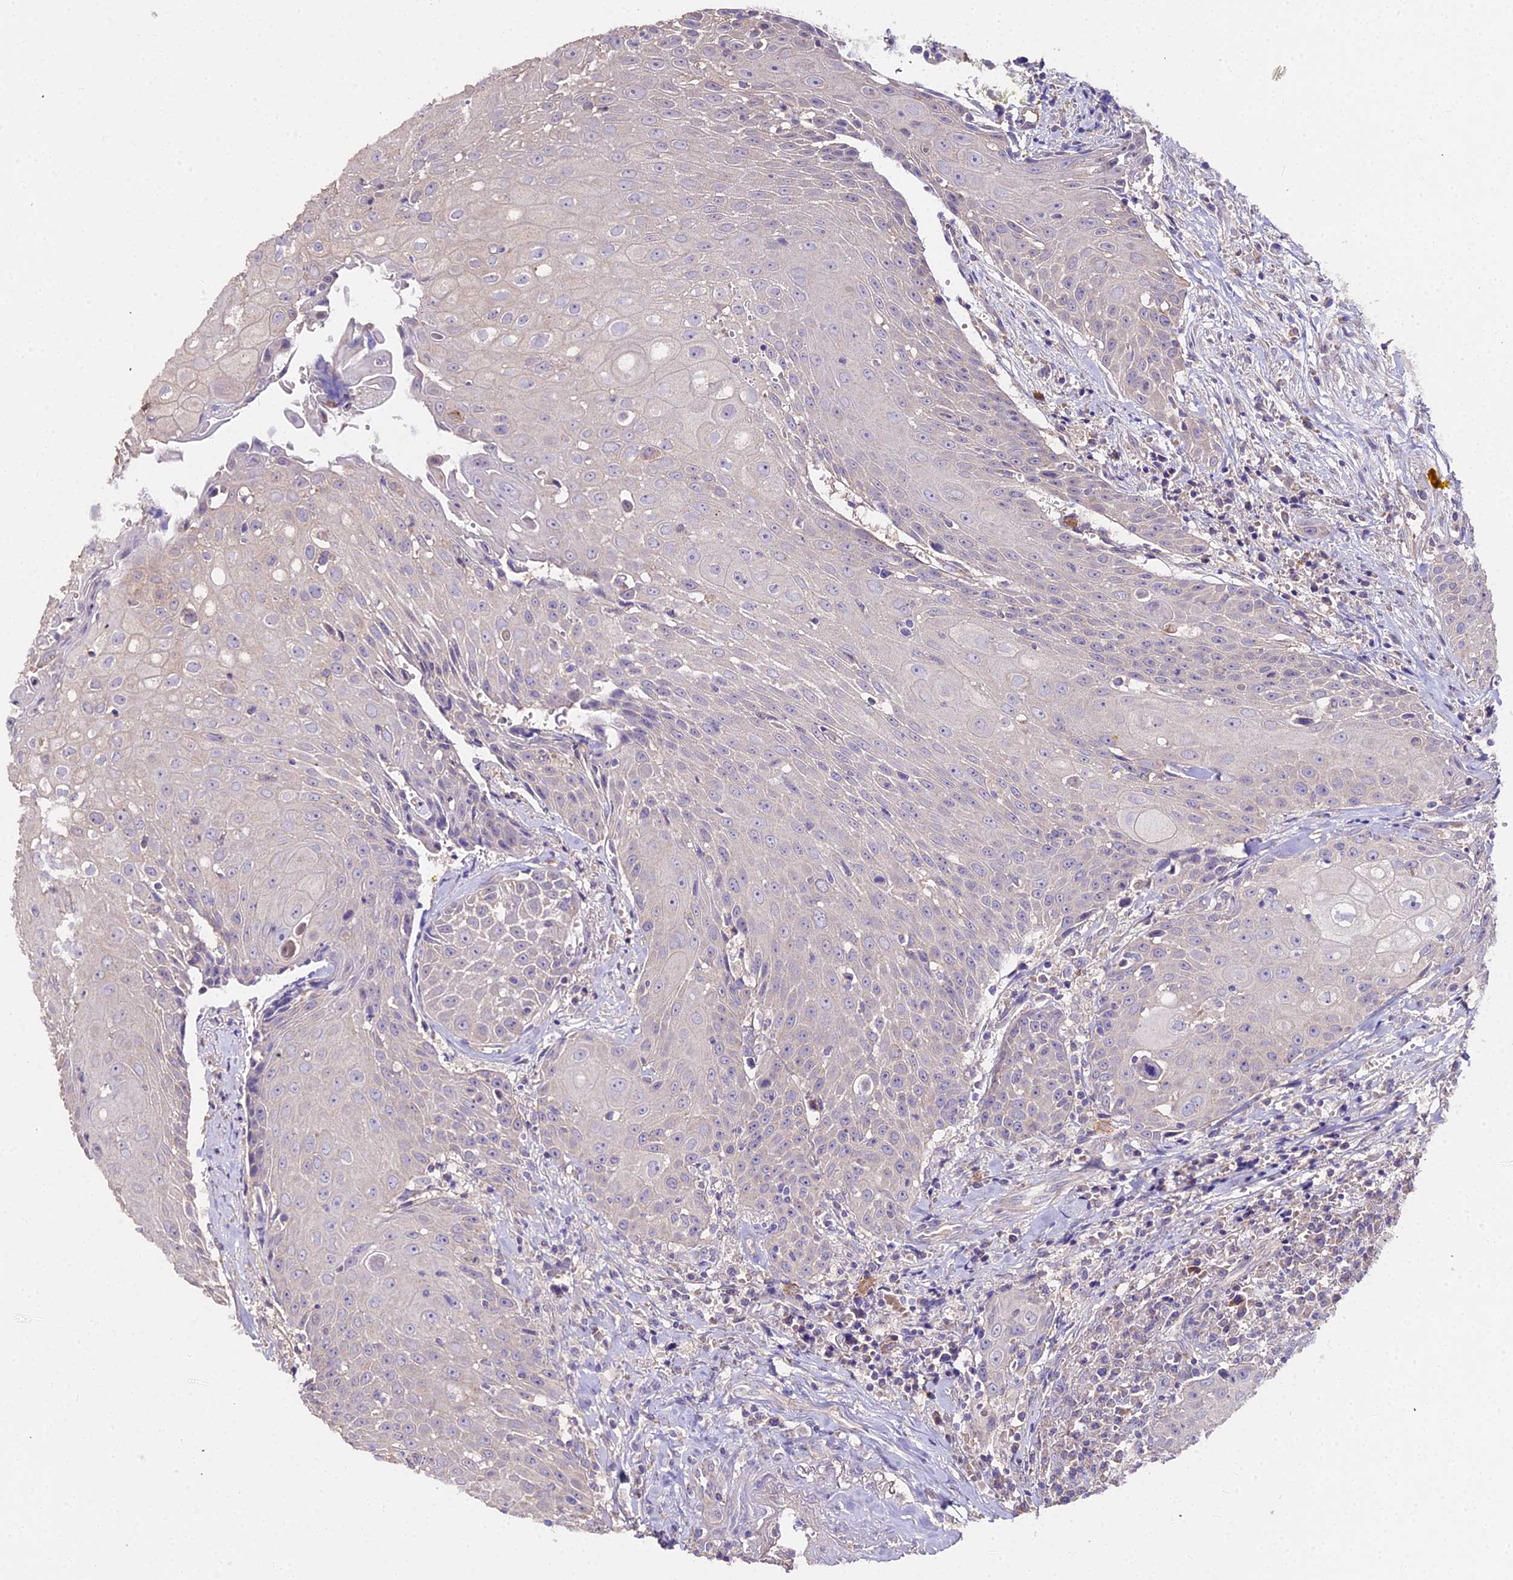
{"staining": {"intensity": "negative", "quantity": "none", "location": "none"}, "tissue": "head and neck cancer", "cell_type": "Tumor cells", "image_type": "cancer", "snomed": [{"axis": "morphology", "description": "Squamous cell carcinoma, NOS"}, {"axis": "topography", "description": "Oral tissue"}, {"axis": "topography", "description": "Head-Neck"}], "caption": "This image is of head and neck cancer (squamous cell carcinoma) stained with immunohistochemistry to label a protein in brown with the nuclei are counter-stained blue. There is no expression in tumor cells.", "gene": "METTL13", "patient": {"sex": "female", "age": 82}}